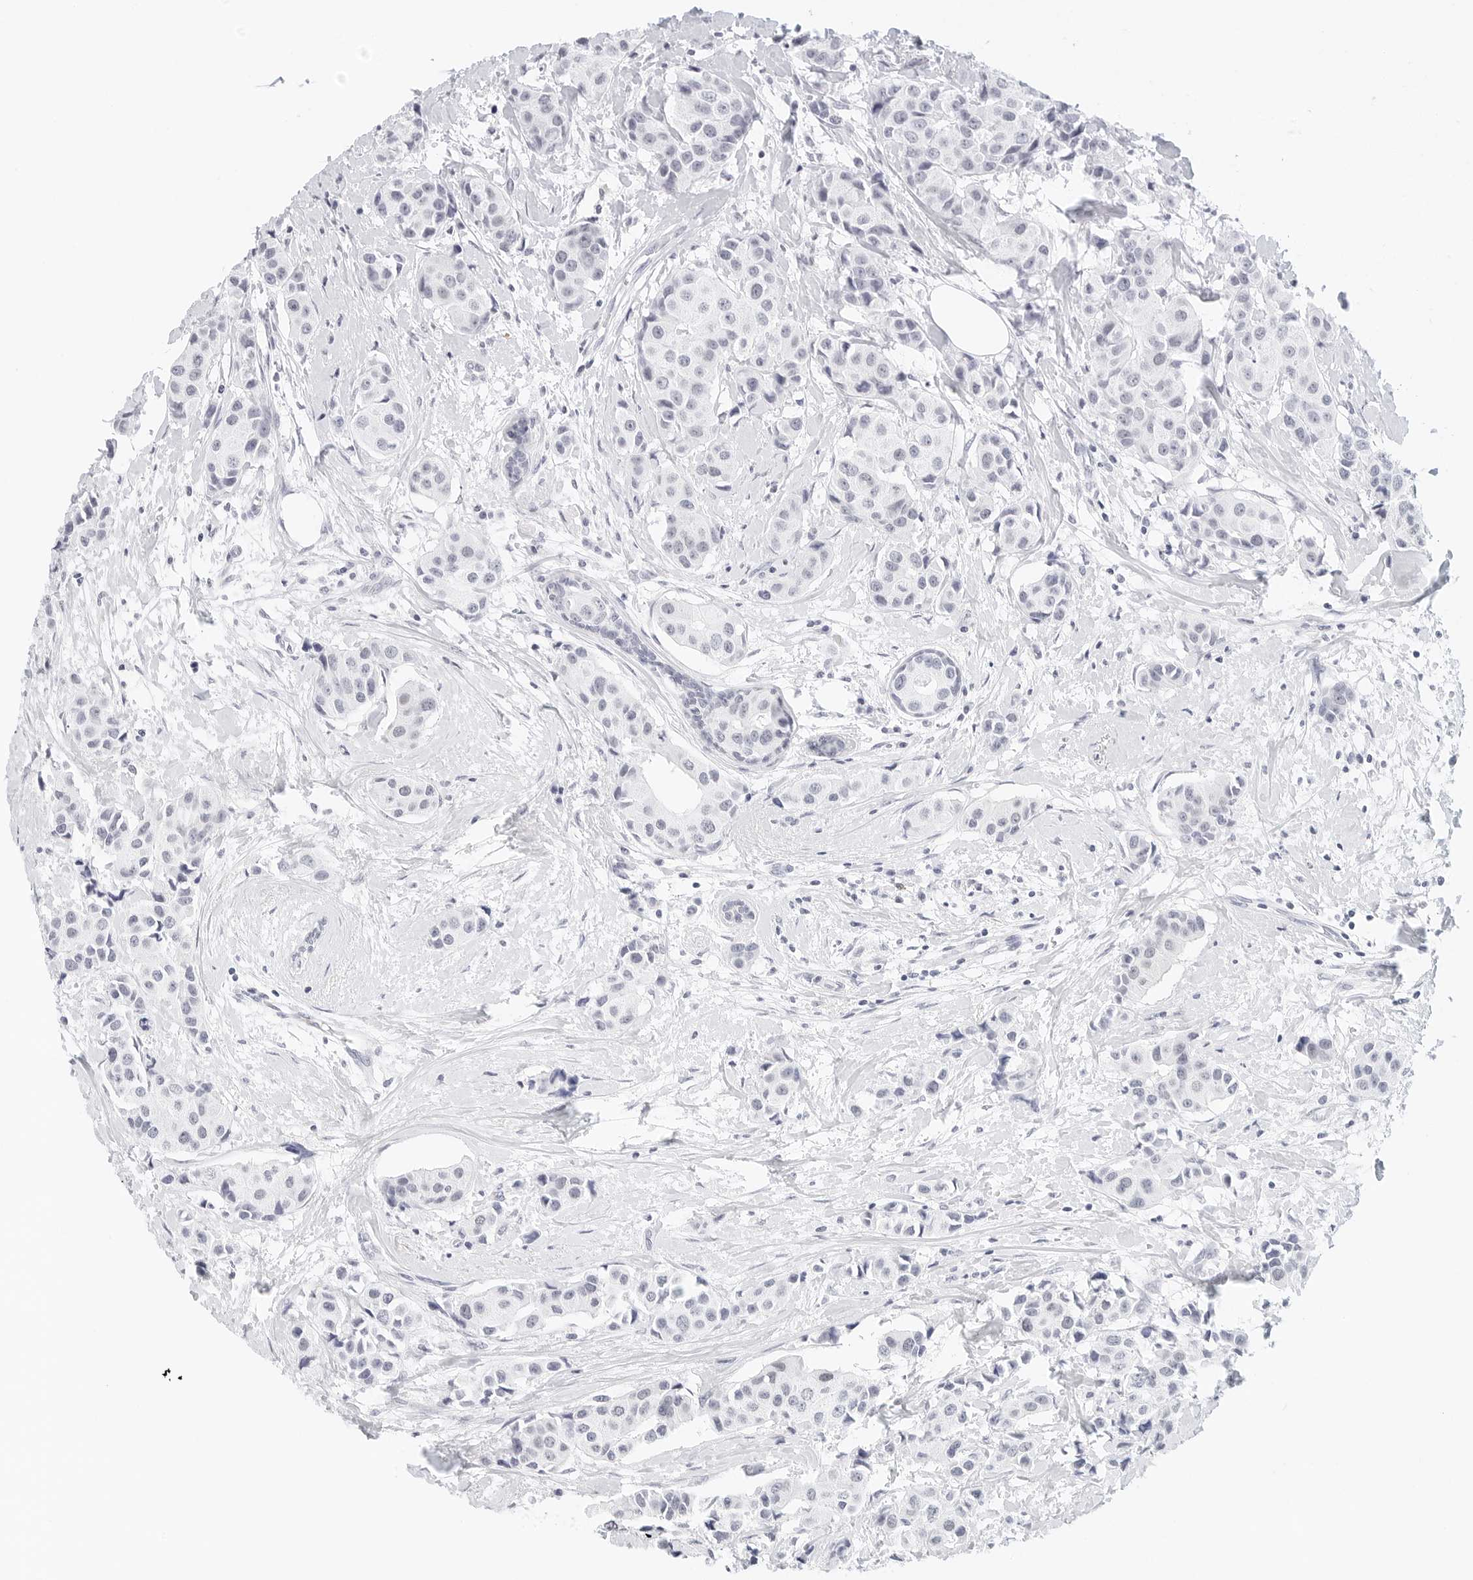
{"staining": {"intensity": "negative", "quantity": "none", "location": "none"}, "tissue": "breast cancer", "cell_type": "Tumor cells", "image_type": "cancer", "snomed": [{"axis": "morphology", "description": "Normal tissue, NOS"}, {"axis": "morphology", "description": "Duct carcinoma"}, {"axis": "topography", "description": "Breast"}], "caption": "A photomicrograph of human invasive ductal carcinoma (breast) is negative for staining in tumor cells.", "gene": "CD22", "patient": {"sex": "female", "age": 39}}